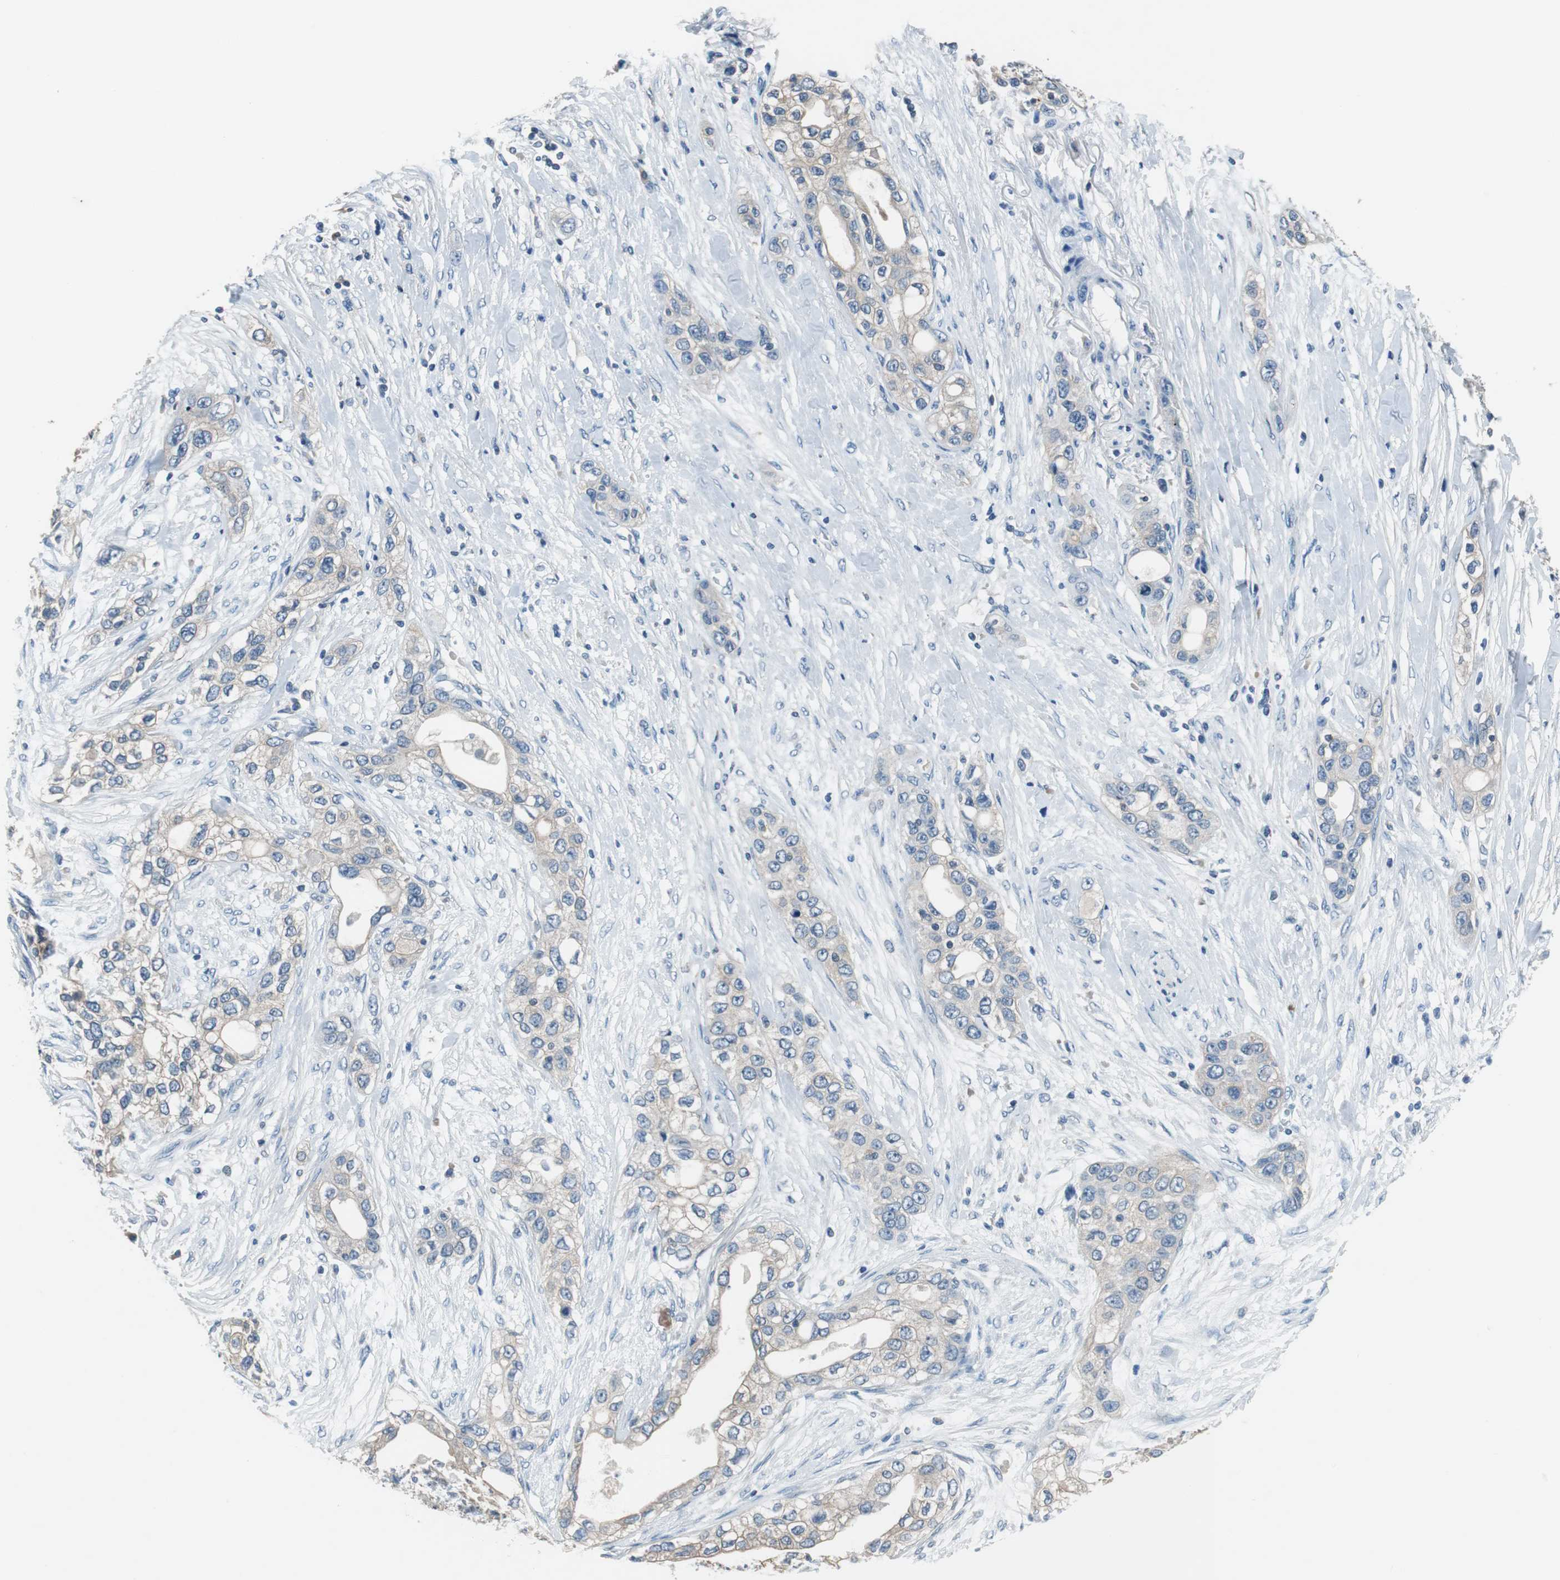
{"staining": {"intensity": "weak", "quantity": "<25%", "location": "cytoplasmic/membranous"}, "tissue": "pancreatic cancer", "cell_type": "Tumor cells", "image_type": "cancer", "snomed": [{"axis": "morphology", "description": "Adenocarcinoma, NOS"}, {"axis": "topography", "description": "Pancreas"}], "caption": "A histopathology image of human pancreatic cancer is negative for staining in tumor cells.", "gene": "PRKCA", "patient": {"sex": "female", "age": 70}}